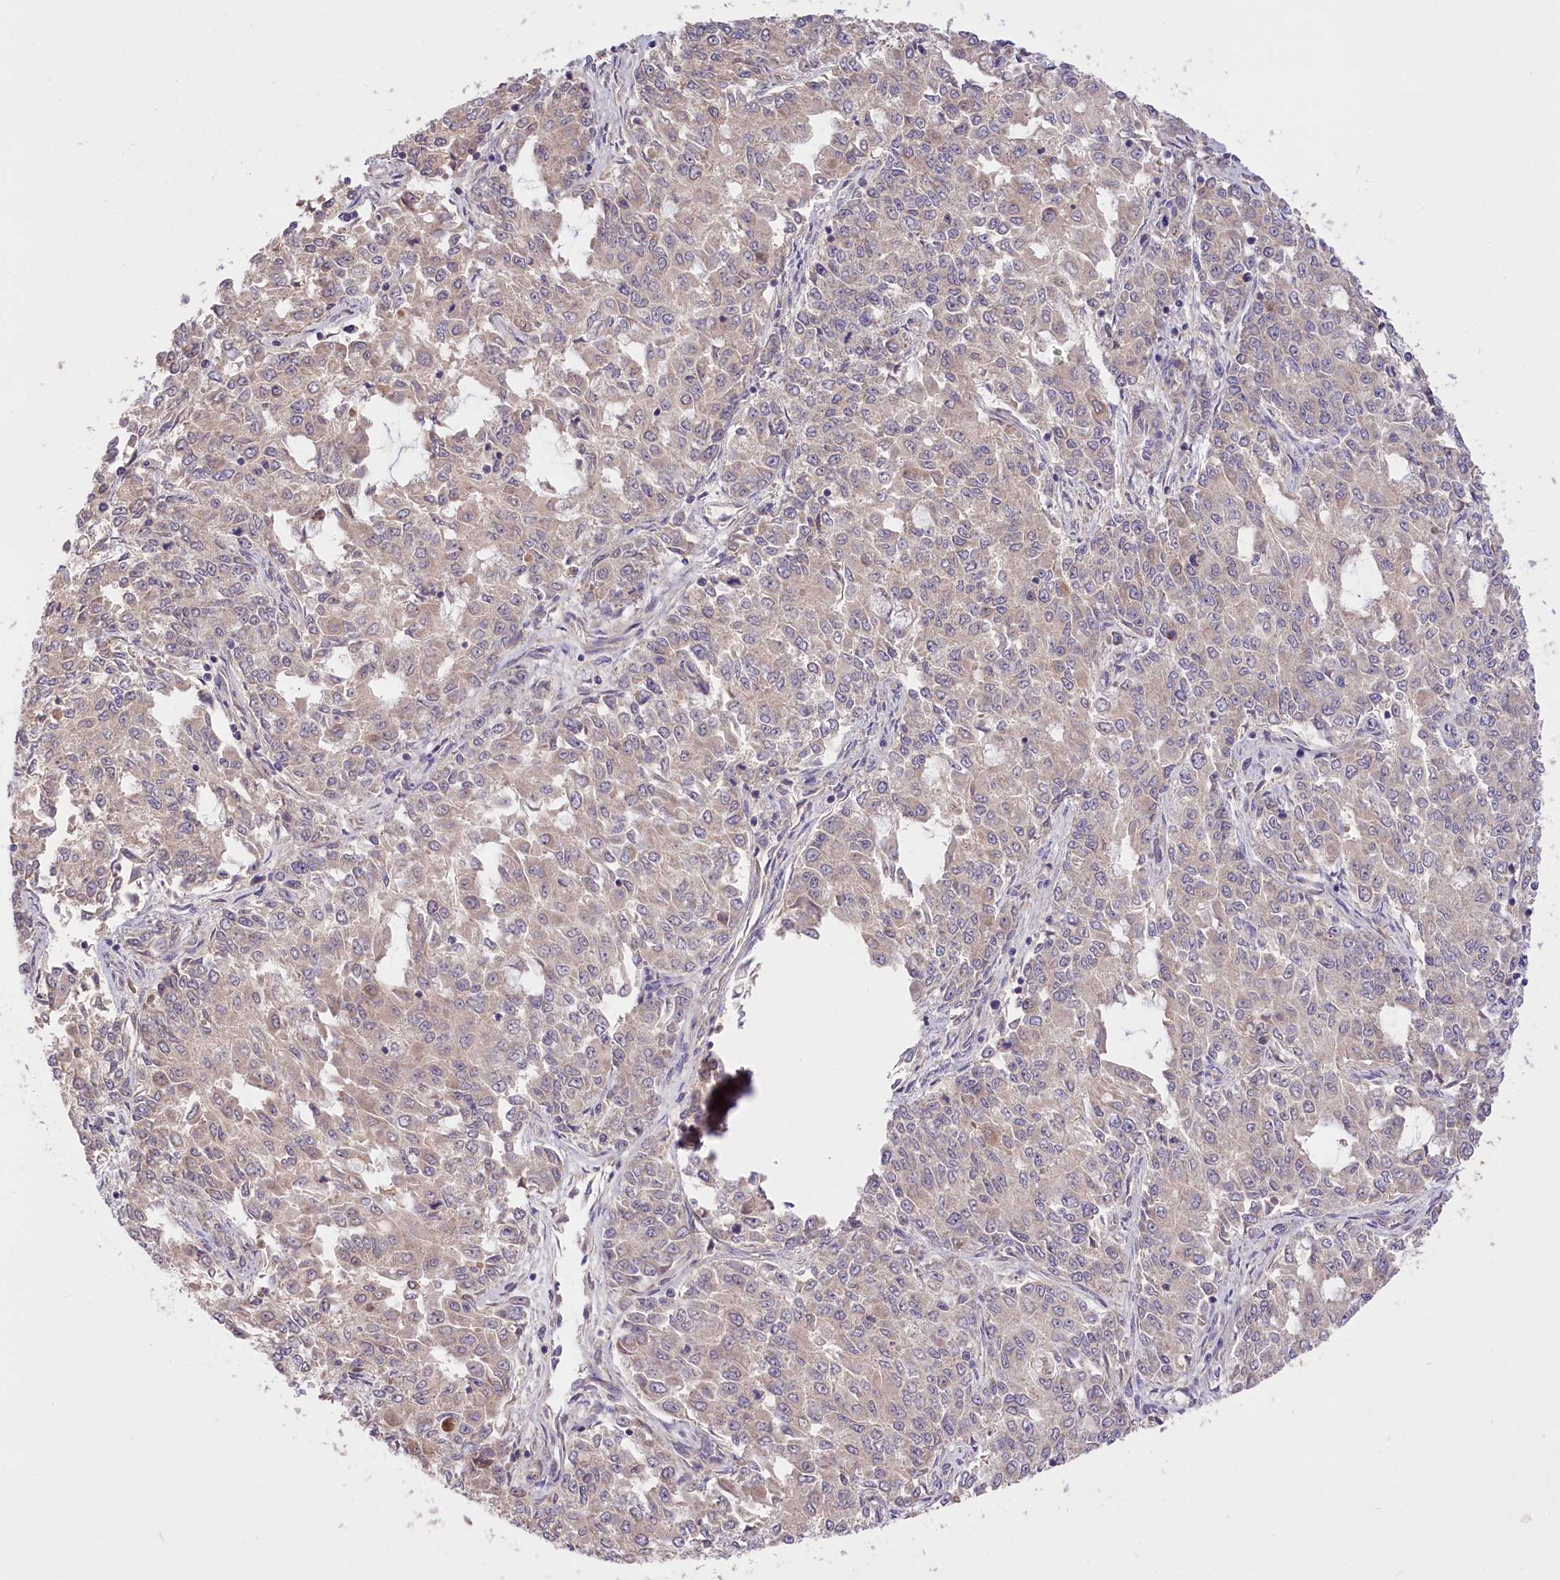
{"staining": {"intensity": "negative", "quantity": "none", "location": "none"}, "tissue": "endometrial cancer", "cell_type": "Tumor cells", "image_type": "cancer", "snomed": [{"axis": "morphology", "description": "Adenocarcinoma, NOS"}, {"axis": "topography", "description": "Endometrium"}], "caption": "IHC histopathology image of human endometrial cancer stained for a protein (brown), which demonstrates no staining in tumor cells.", "gene": "PBLD", "patient": {"sex": "female", "age": 50}}